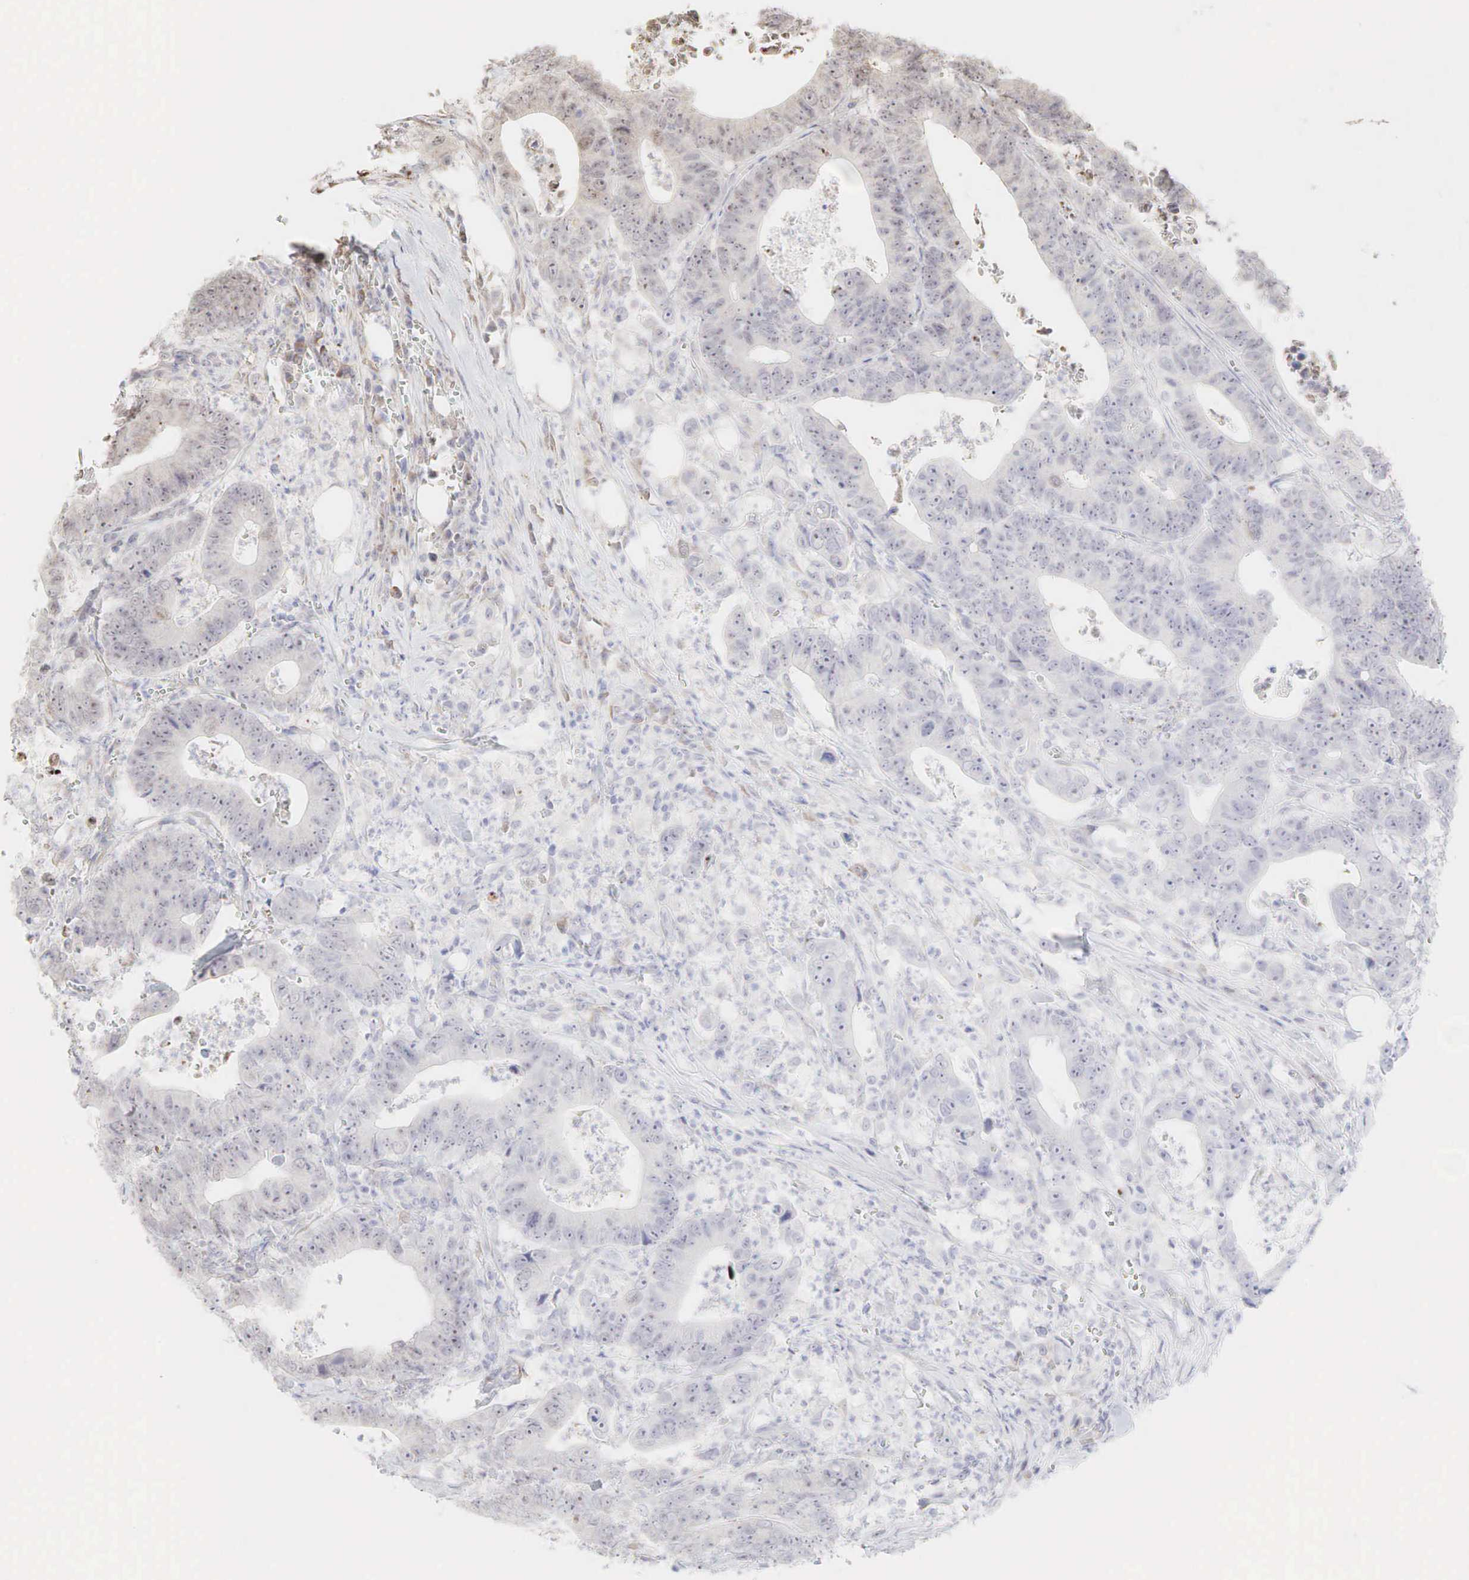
{"staining": {"intensity": "strong", "quantity": "25%-75%", "location": "cytoplasmic/membranous,nuclear"}, "tissue": "colorectal cancer", "cell_type": "Tumor cells", "image_type": "cancer", "snomed": [{"axis": "morphology", "description": "Adenocarcinoma, NOS"}, {"axis": "topography", "description": "Colon"}], "caption": "Strong cytoplasmic/membranous and nuclear expression is appreciated in about 25%-75% of tumor cells in colorectal cancer. (Brightfield microscopy of DAB IHC at high magnification).", "gene": "DKC1", "patient": {"sex": "female", "age": 76}}